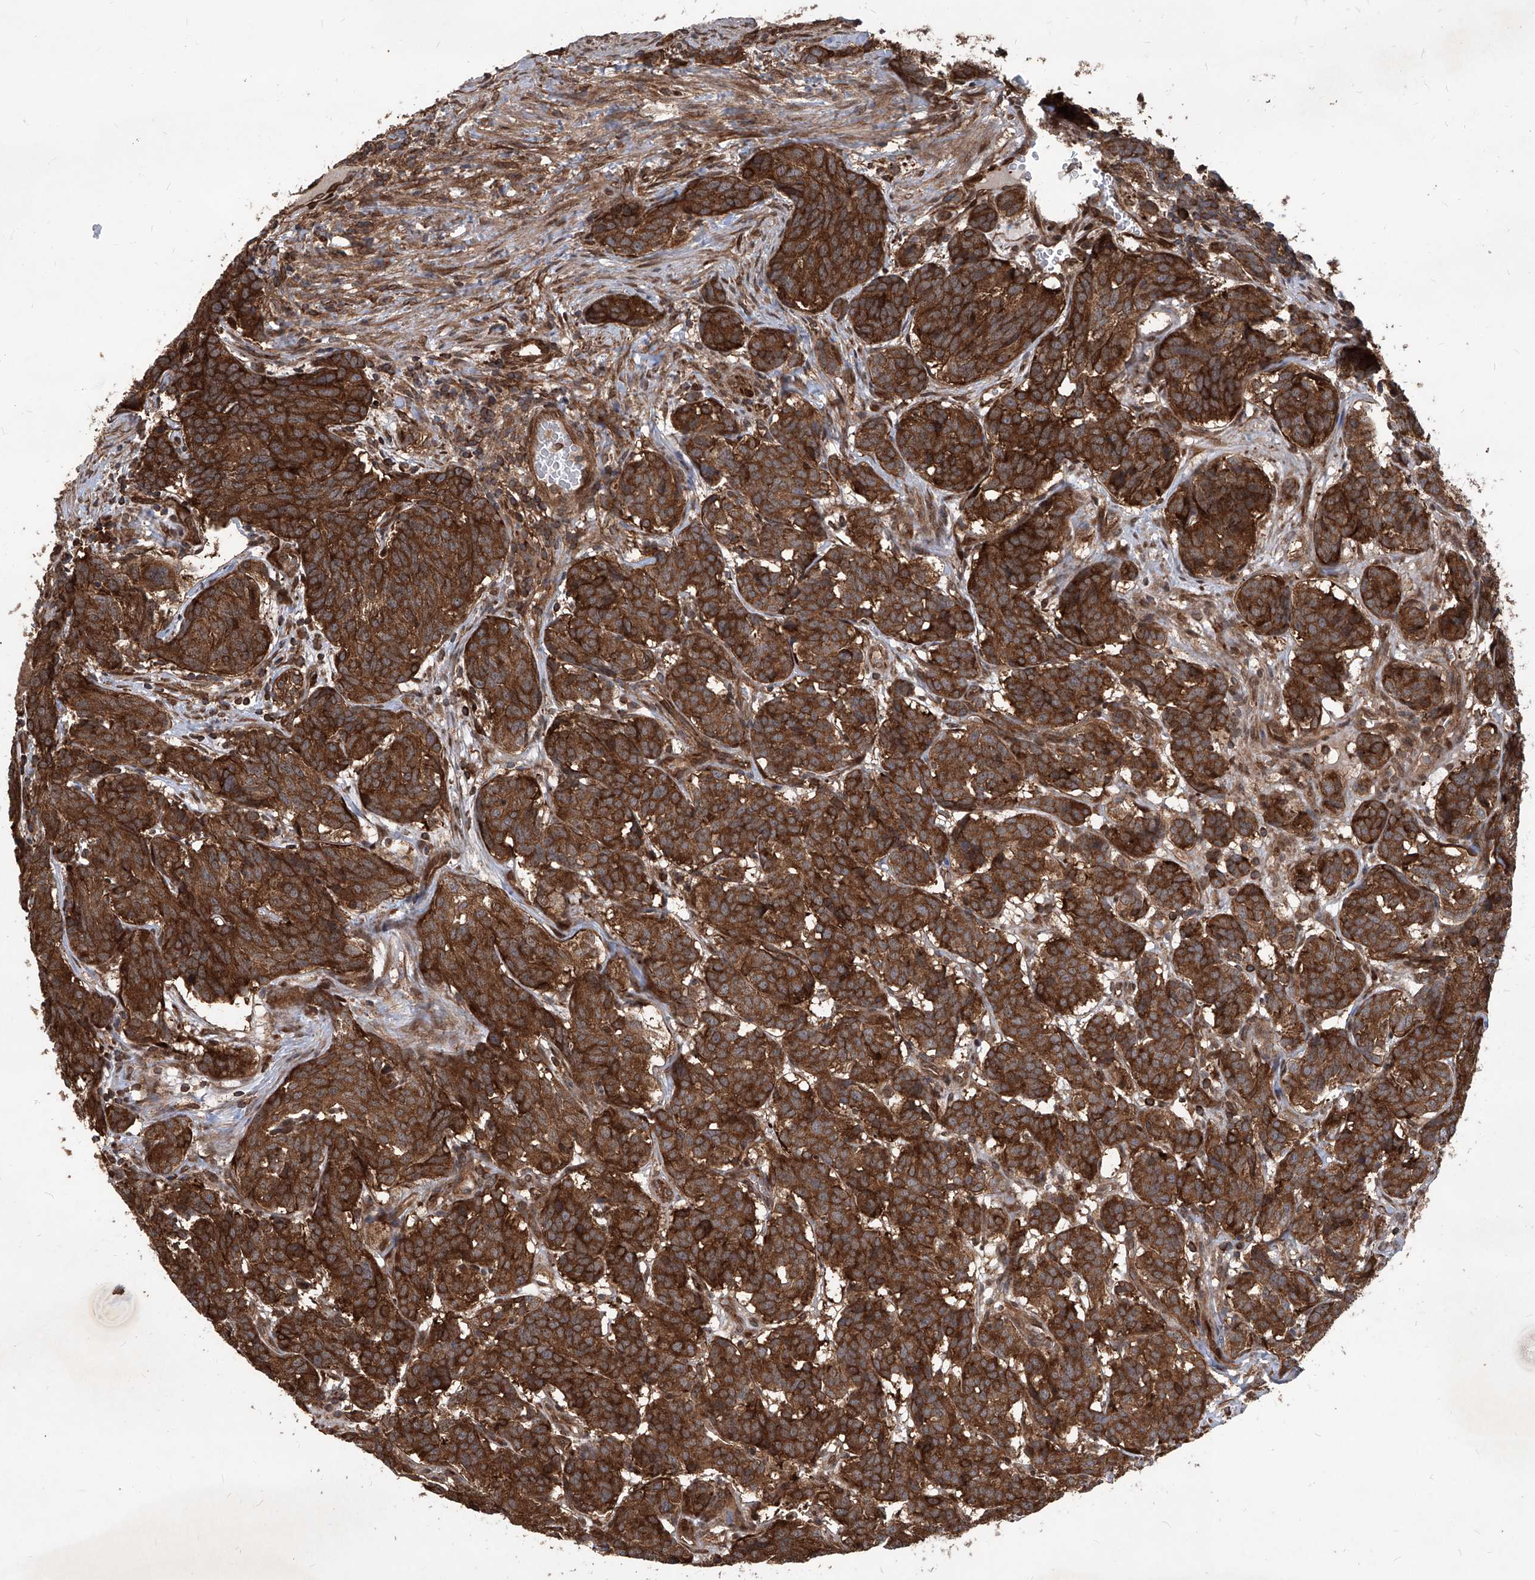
{"staining": {"intensity": "strong", "quantity": ">75%", "location": "cytoplasmic/membranous"}, "tissue": "carcinoid", "cell_type": "Tumor cells", "image_type": "cancer", "snomed": [{"axis": "morphology", "description": "Carcinoid, malignant, NOS"}, {"axis": "topography", "description": "Lung"}], "caption": "A high-resolution histopathology image shows IHC staining of carcinoid, which exhibits strong cytoplasmic/membranous expression in about >75% of tumor cells.", "gene": "MAGED2", "patient": {"sex": "female", "age": 46}}